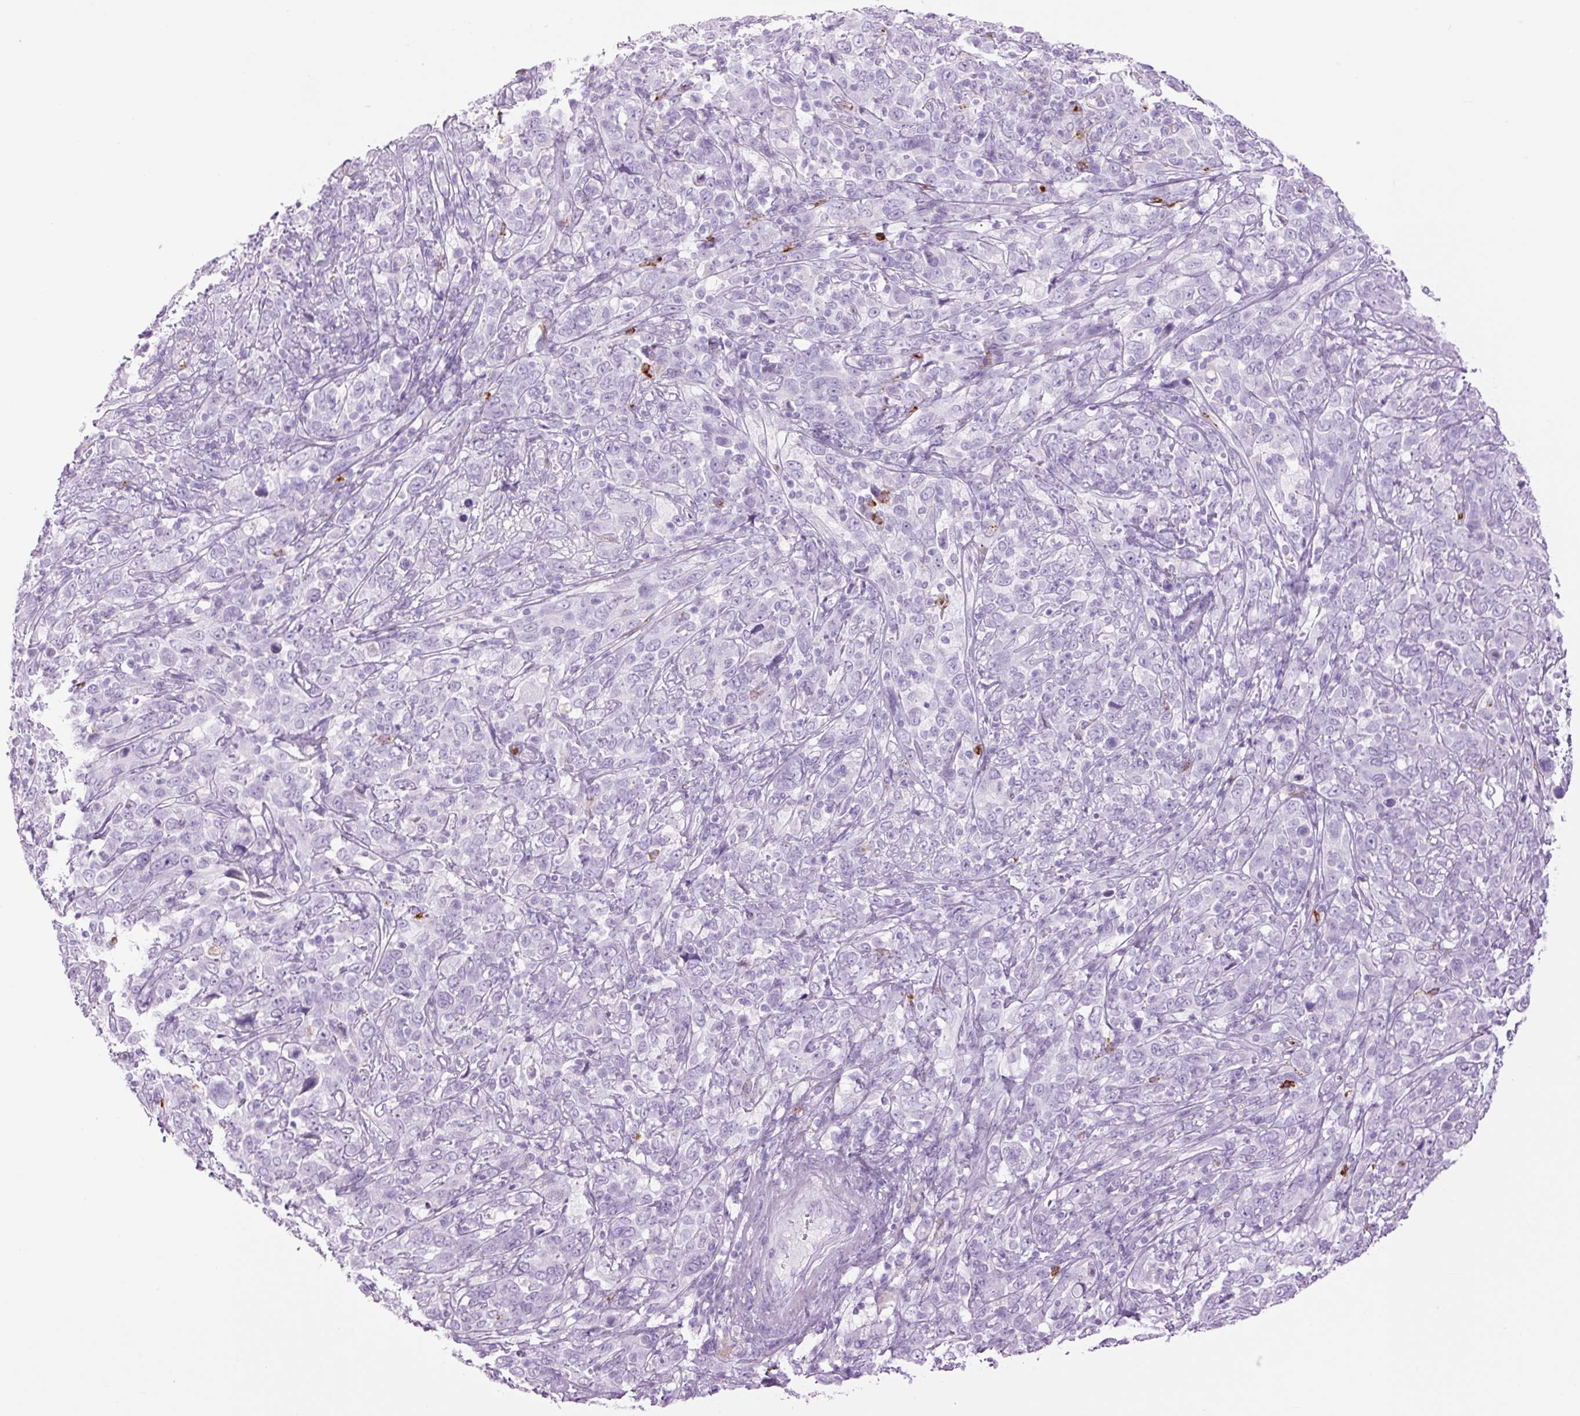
{"staining": {"intensity": "negative", "quantity": "none", "location": "none"}, "tissue": "cervical cancer", "cell_type": "Tumor cells", "image_type": "cancer", "snomed": [{"axis": "morphology", "description": "Squamous cell carcinoma, NOS"}, {"axis": "topography", "description": "Cervix"}], "caption": "Immunohistochemical staining of human squamous cell carcinoma (cervical) reveals no significant positivity in tumor cells.", "gene": "LYZ", "patient": {"sex": "female", "age": 46}}